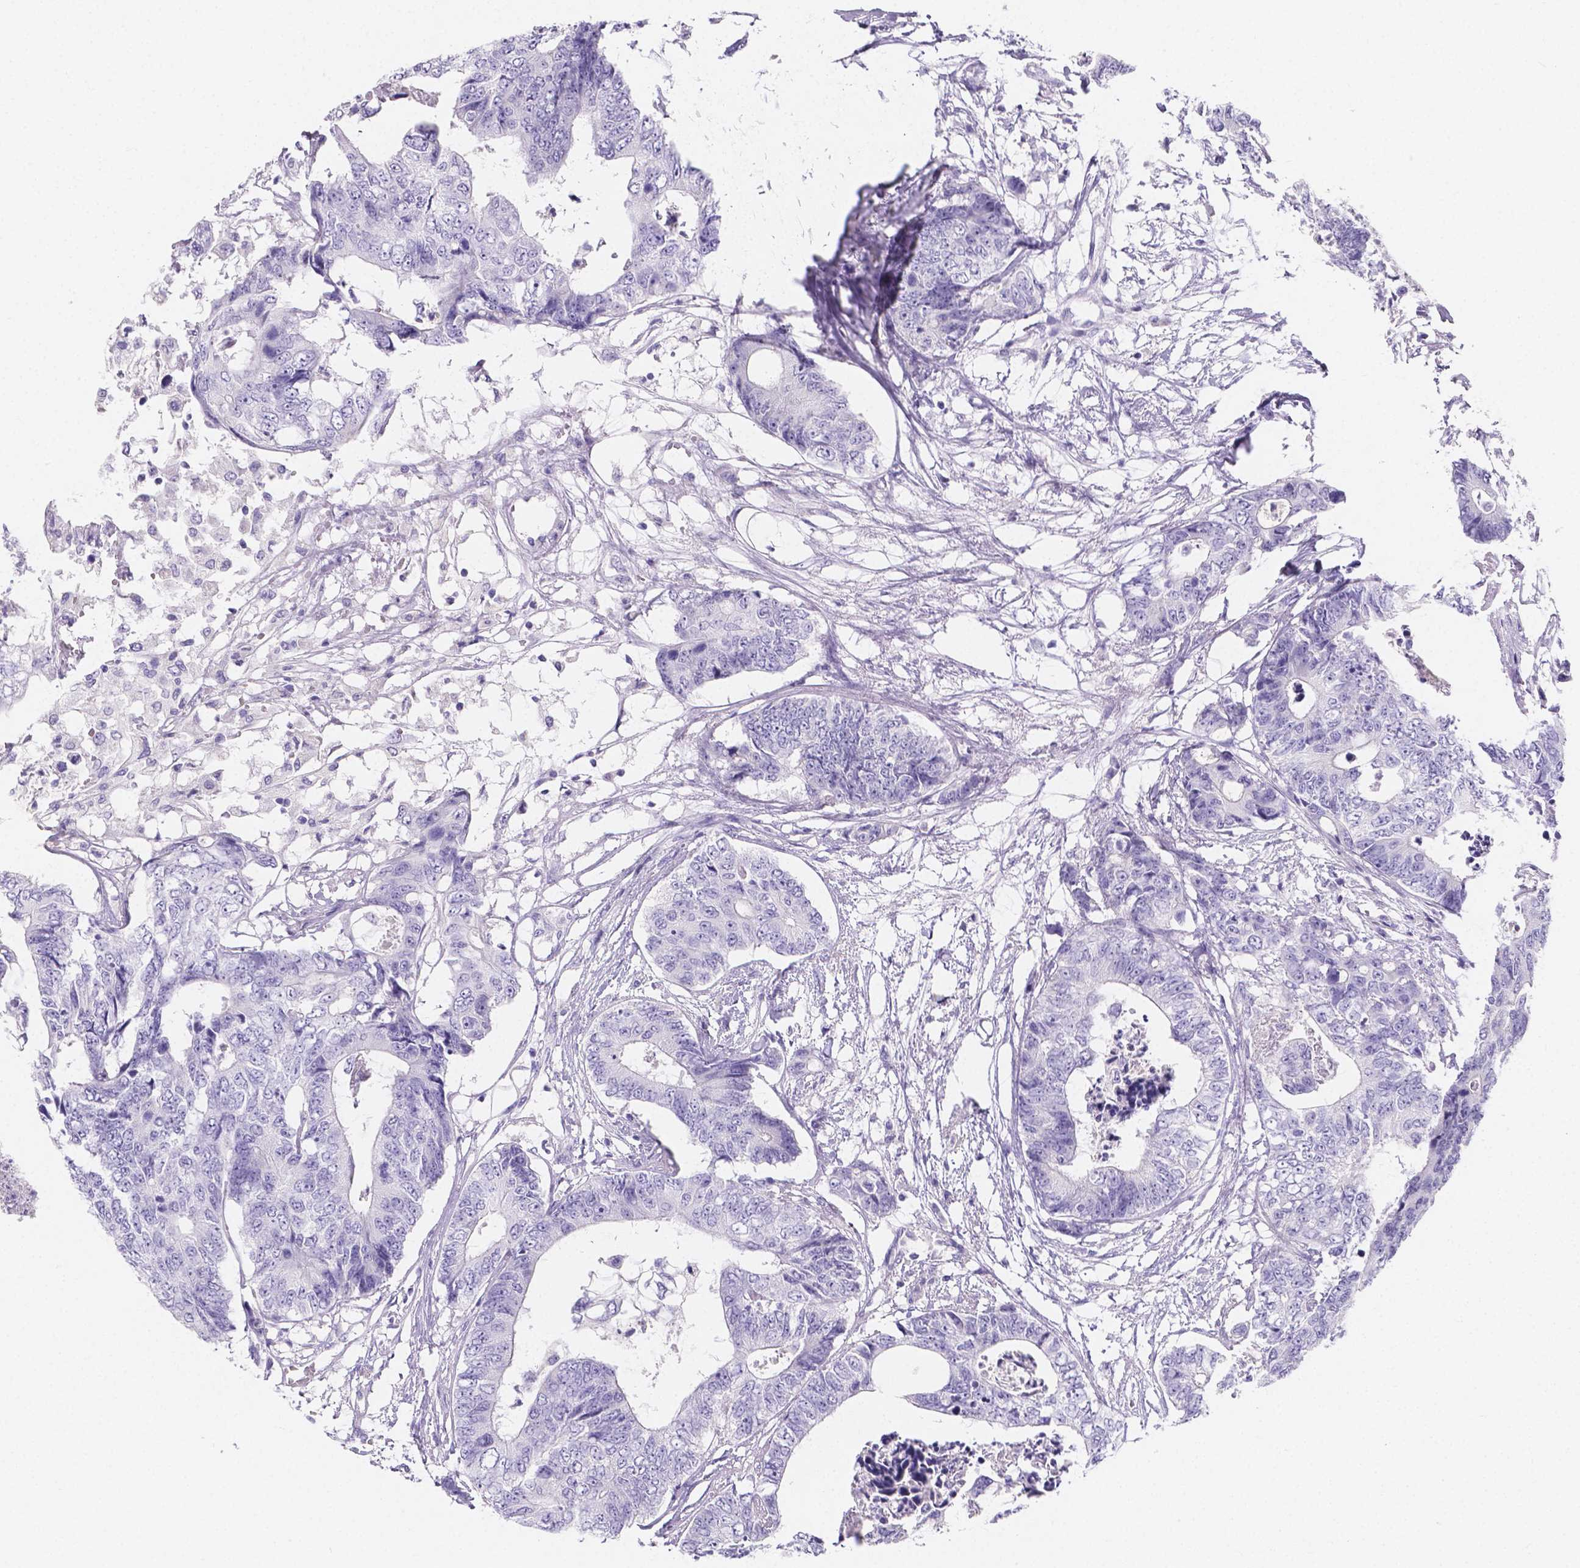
{"staining": {"intensity": "negative", "quantity": "none", "location": "none"}, "tissue": "colorectal cancer", "cell_type": "Tumor cells", "image_type": "cancer", "snomed": [{"axis": "morphology", "description": "Adenocarcinoma, NOS"}, {"axis": "topography", "description": "Colon"}], "caption": "Adenocarcinoma (colorectal) was stained to show a protein in brown. There is no significant positivity in tumor cells.", "gene": "PLXNA4", "patient": {"sex": "female", "age": 48}}